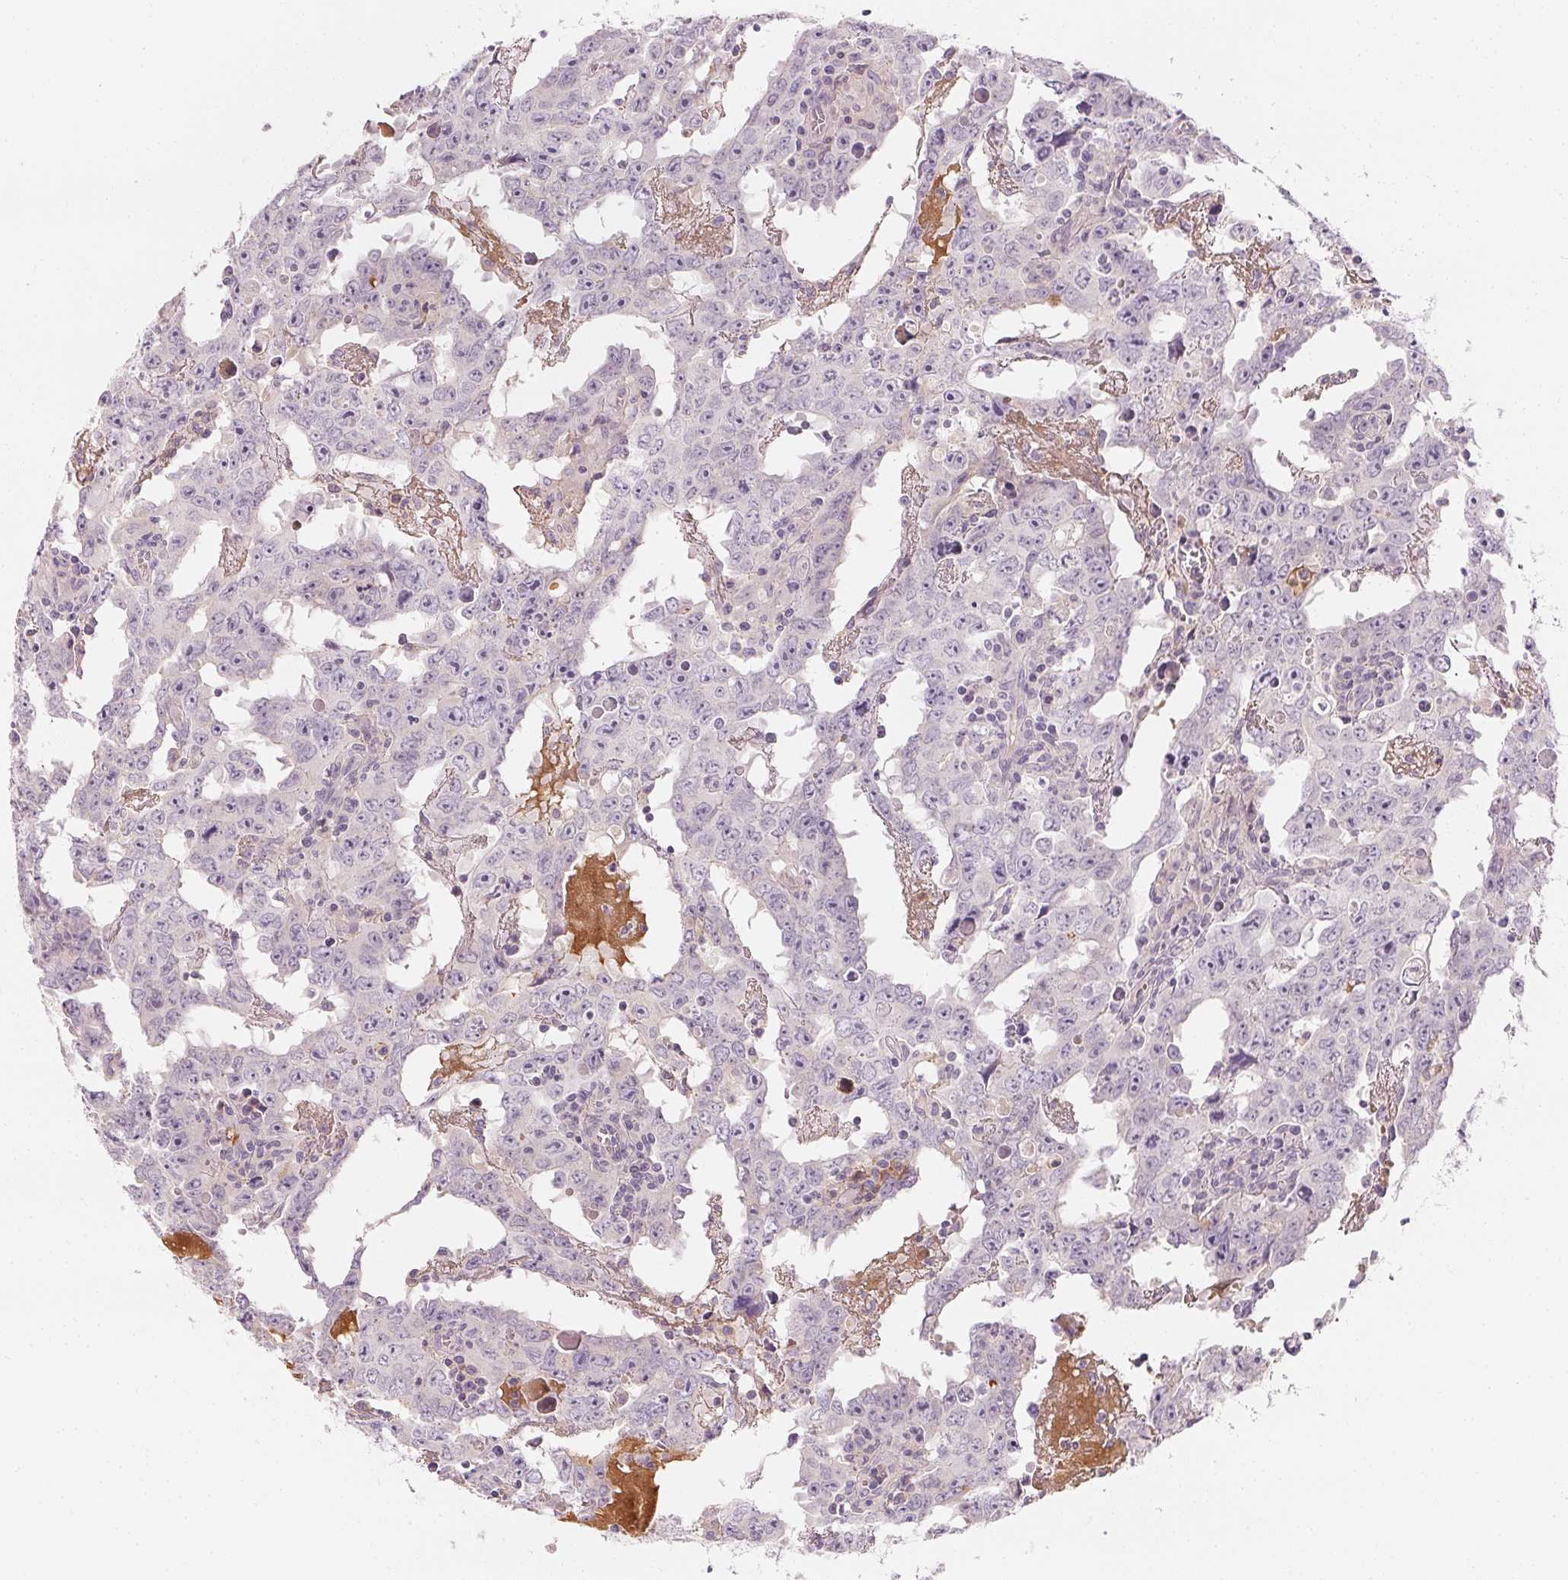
{"staining": {"intensity": "negative", "quantity": "none", "location": "none"}, "tissue": "testis cancer", "cell_type": "Tumor cells", "image_type": "cancer", "snomed": [{"axis": "morphology", "description": "Carcinoma, Embryonal, NOS"}, {"axis": "topography", "description": "Testis"}], "caption": "Immunohistochemistry (IHC) photomicrograph of human testis cancer stained for a protein (brown), which reveals no positivity in tumor cells. The staining is performed using DAB brown chromogen with nuclei counter-stained in using hematoxylin.", "gene": "AFM", "patient": {"sex": "male", "age": 22}}